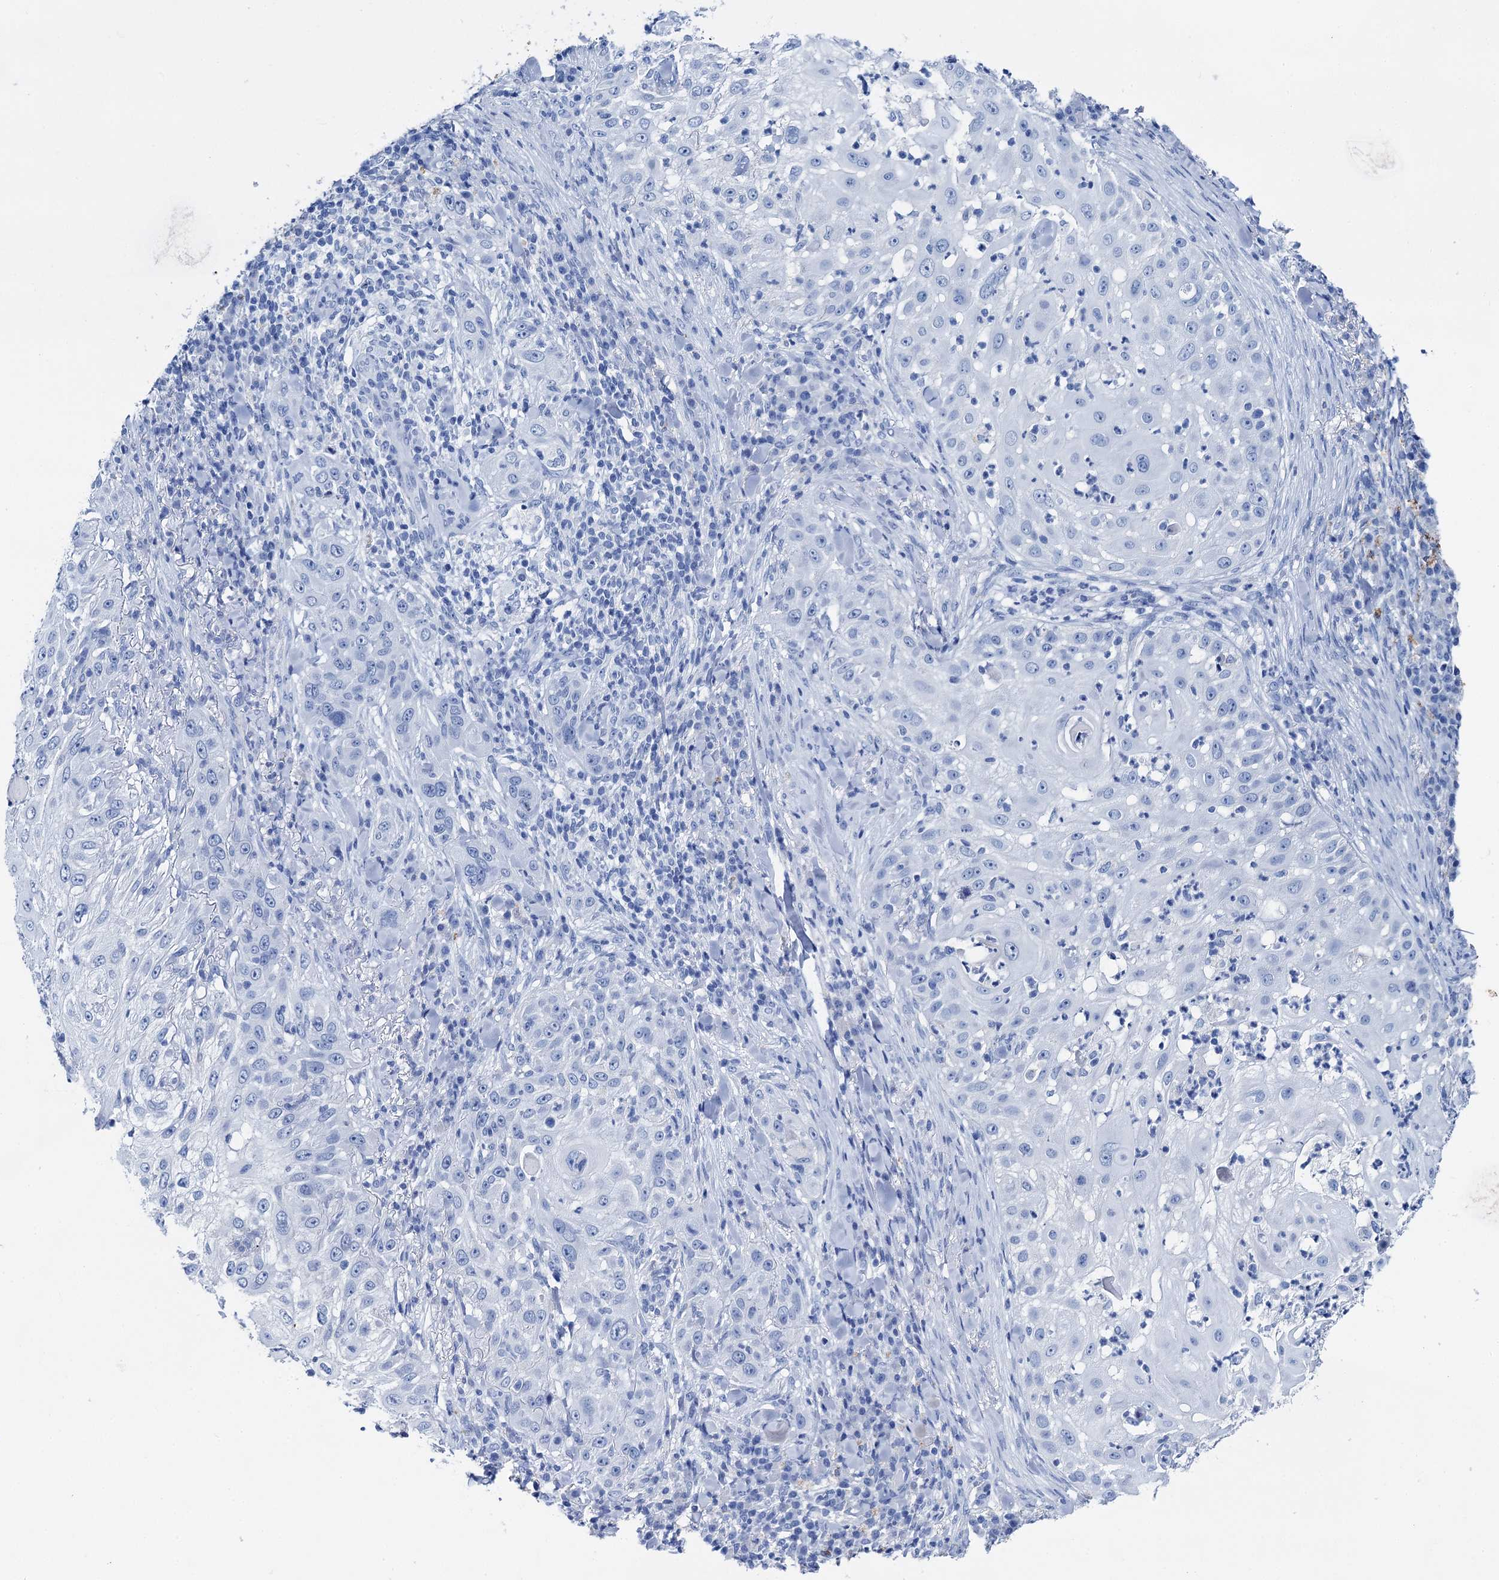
{"staining": {"intensity": "negative", "quantity": "none", "location": "none"}, "tissue": "skin cancer", "cell_type": "Tumor cells", "image_type": "cancer", "snomed": [{"axis": "morphology", "description": "Squamous cell carcinoma, NOS"}, {"axis": "topography", "description": "Skin"}], "caption": "Tumor cells show no significant protein expression in skin cancer (squamous cell carcinoma). (DAB immunohistochemistry (IHC), high magnification).", "gene": "BRINP1", "patient": {"sex": "female", "age": 44}}